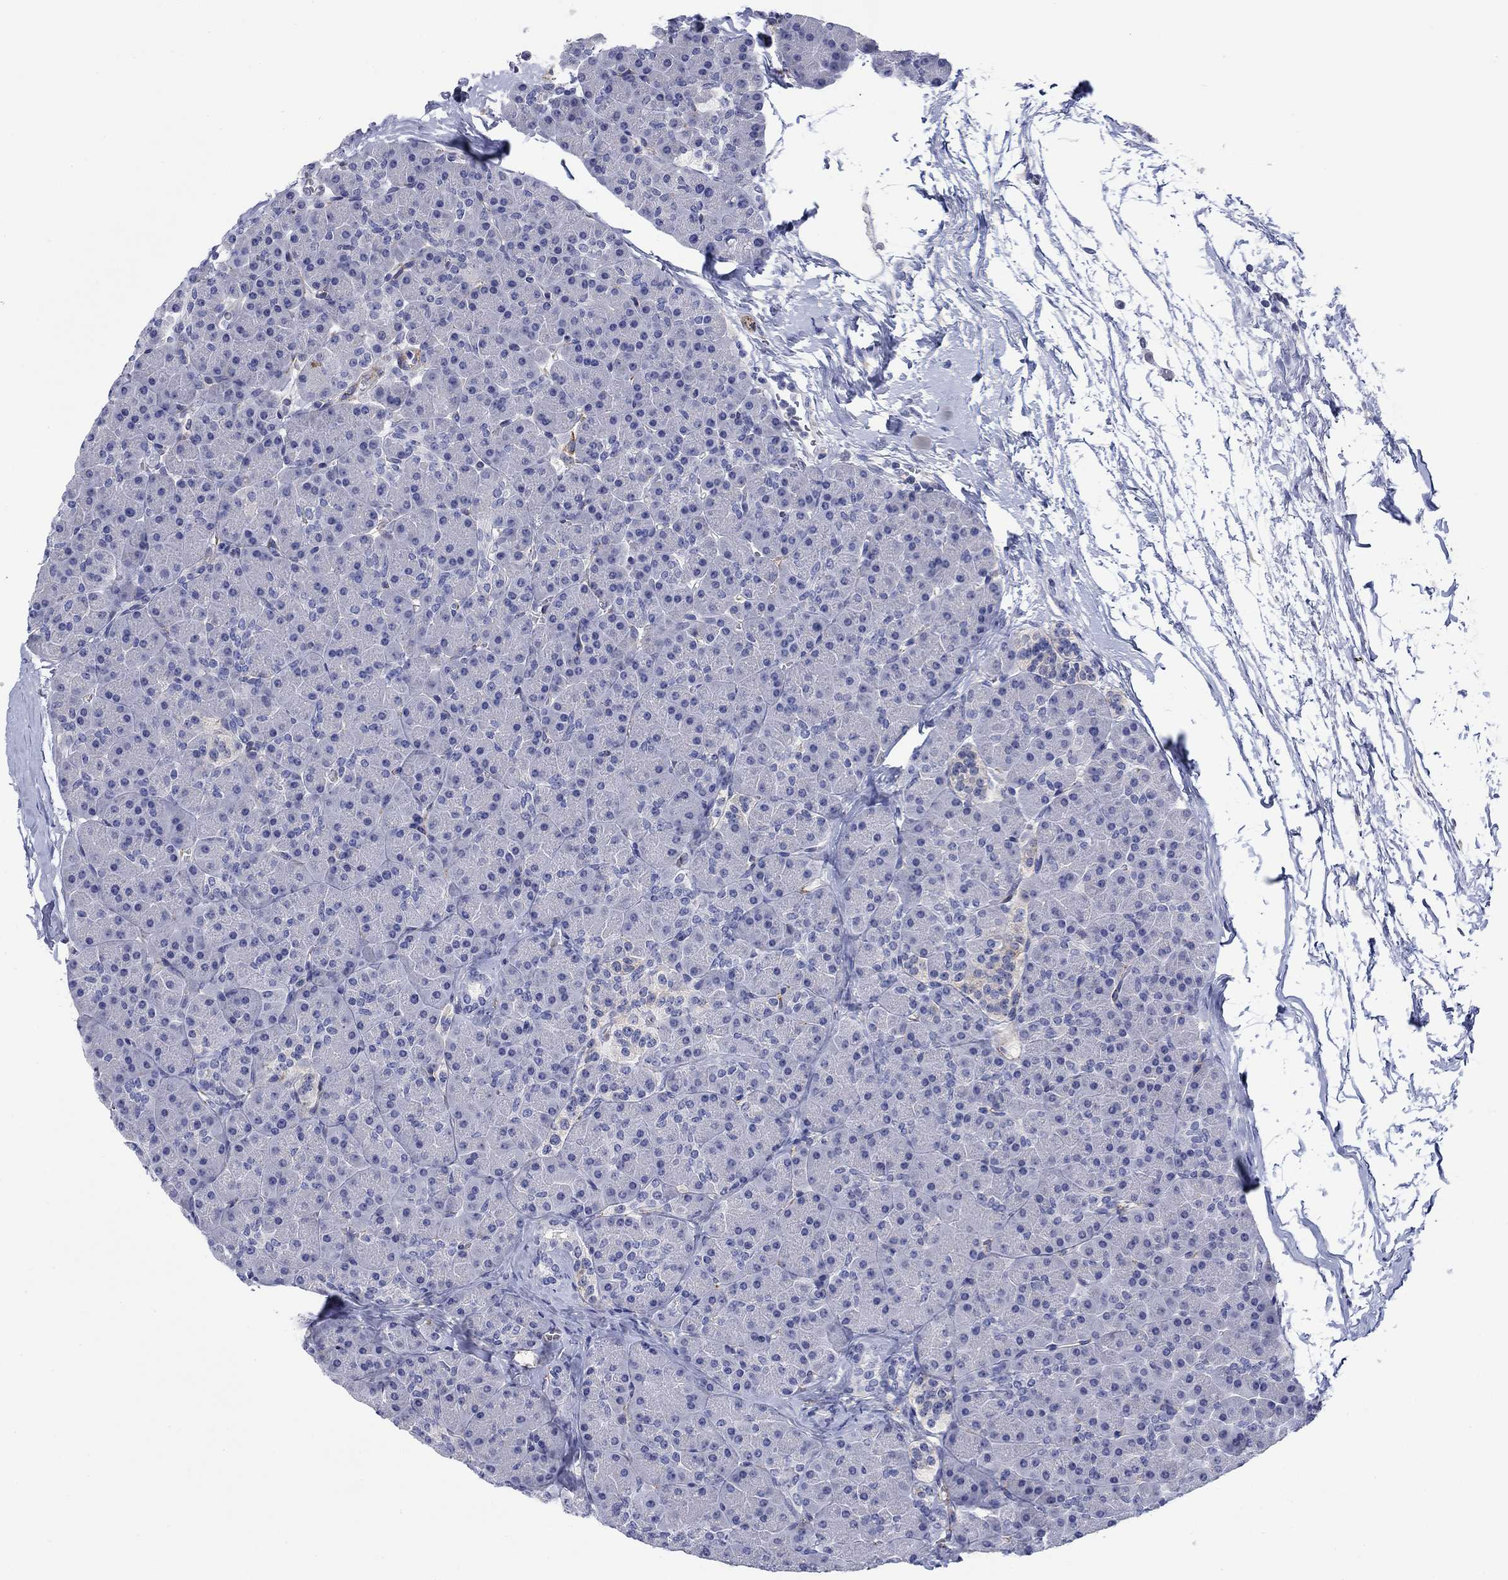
{"staining": {"intensity": "negative", "quantity": "none", "location": "none"}, "tissue": "pancreas", "cell_type": "Exocrine glandular cells", "image_type": "normal", "snomed": [{"axis": "morphology", "description": "Normal tissue, NOS"}, {"axis": "topography", "description": "Pancreas"}], "caption": "Immunohistochemistry micrograph of unremarkable human pancreas stained for a protein (brown), which shows no staining in exocrine glandular cells. (Brightfield microscopy of DAB (3,3'-diaminobenzidine) immunohistochemistry at high magnification).", "gene": "PTPRZ1", "patient": {"sex": "female", "age": 44}}